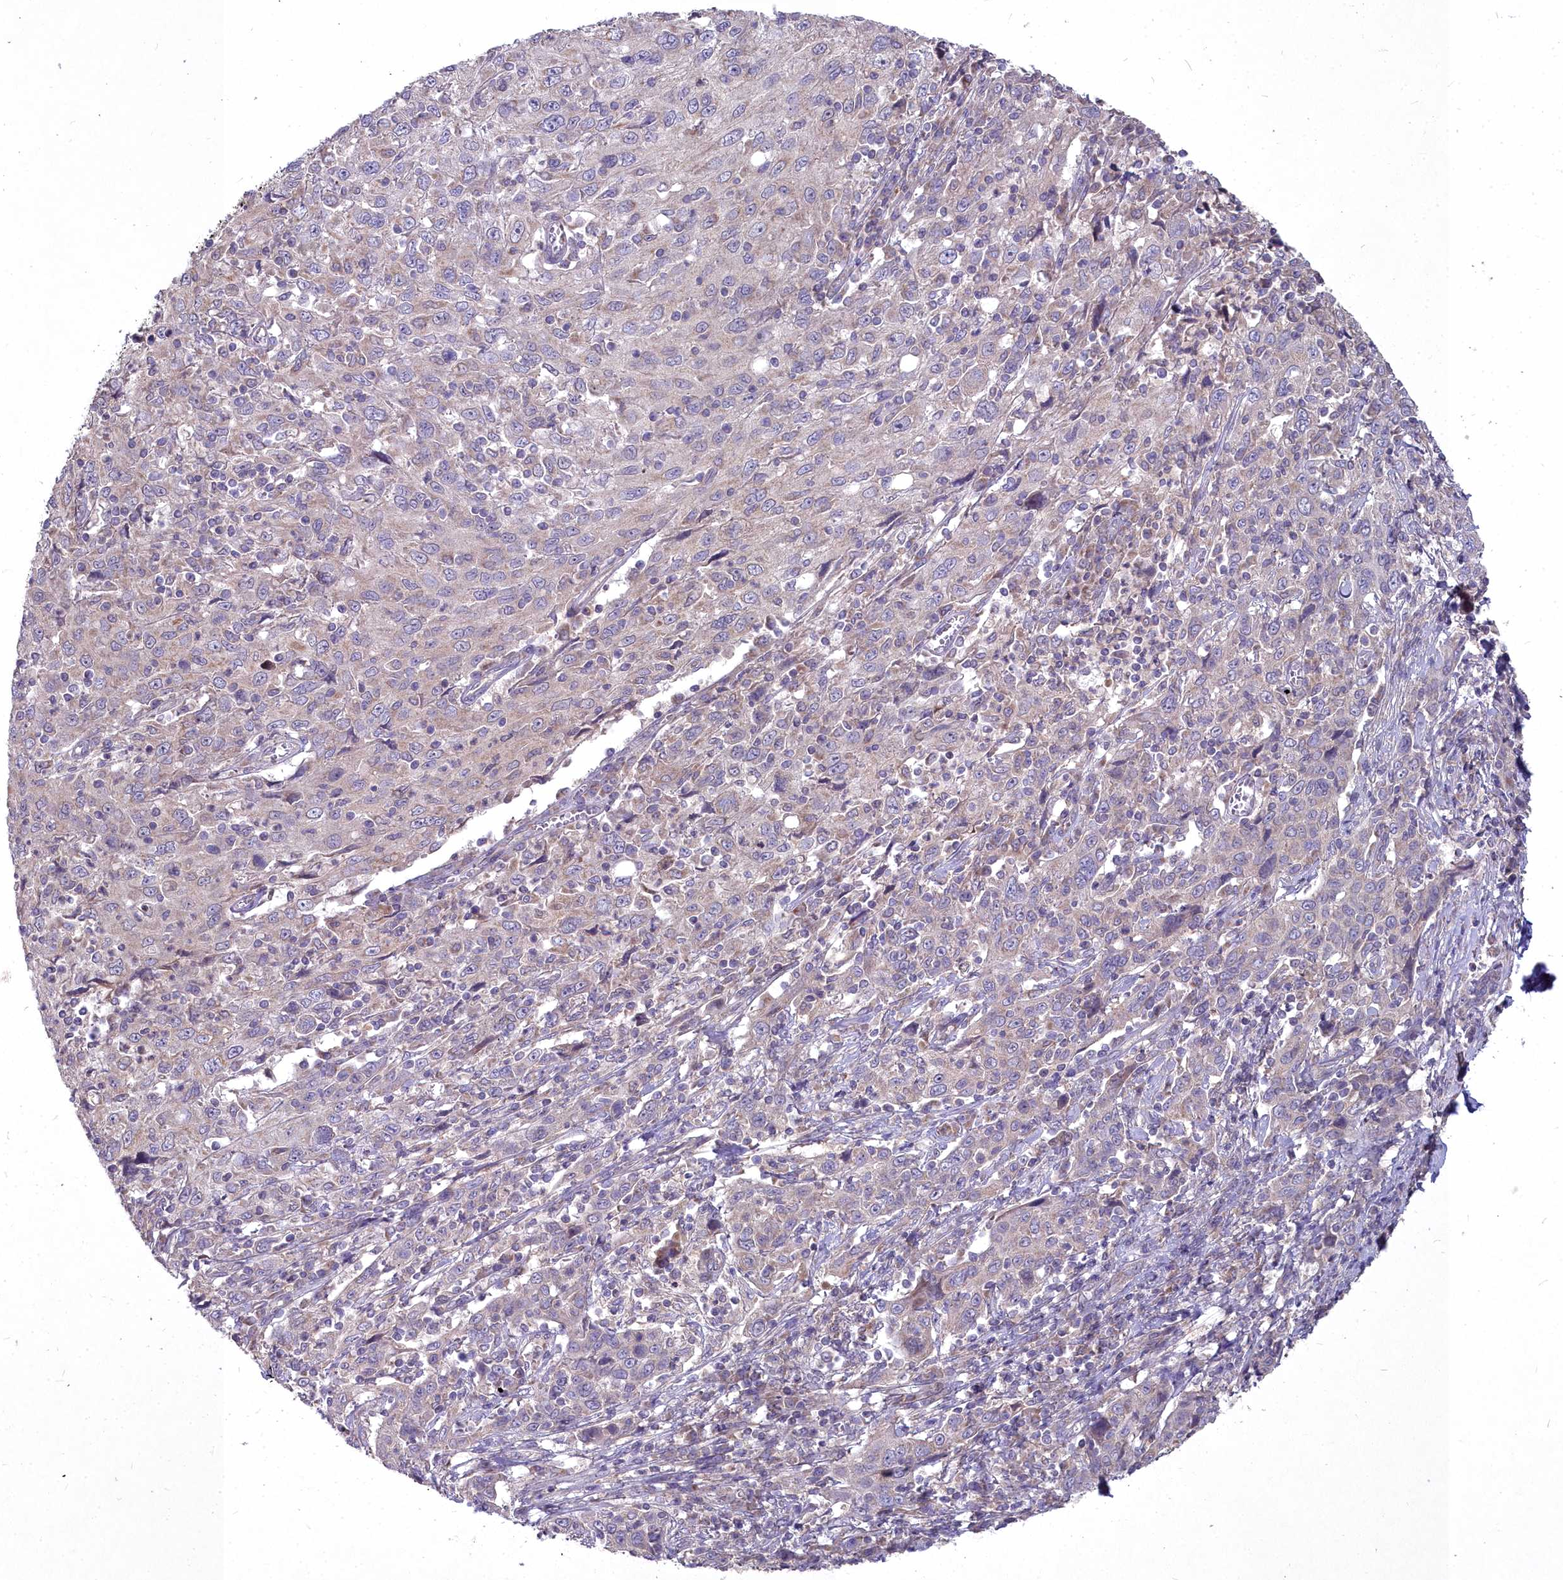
{"staining": {"intensity": "weak", "quantity": "<25%", "location": "cytoplasmic/membranous"}, "tissue": "cervical cancer", "cell_type": "Tumor cells", "image_type": "cancer", "snomed": [{"axis": "morphology", "description": "Squamous cell carcinoma, NOS"}, {"axis": "topography", "description": "Cervix"}], "caption": "Micrograph shows no significant protein expression in tumor cells of squamous cell carcinoma (cervical).", "gene": "MICU2", "patient": {"sex": "female", "age": 46}}